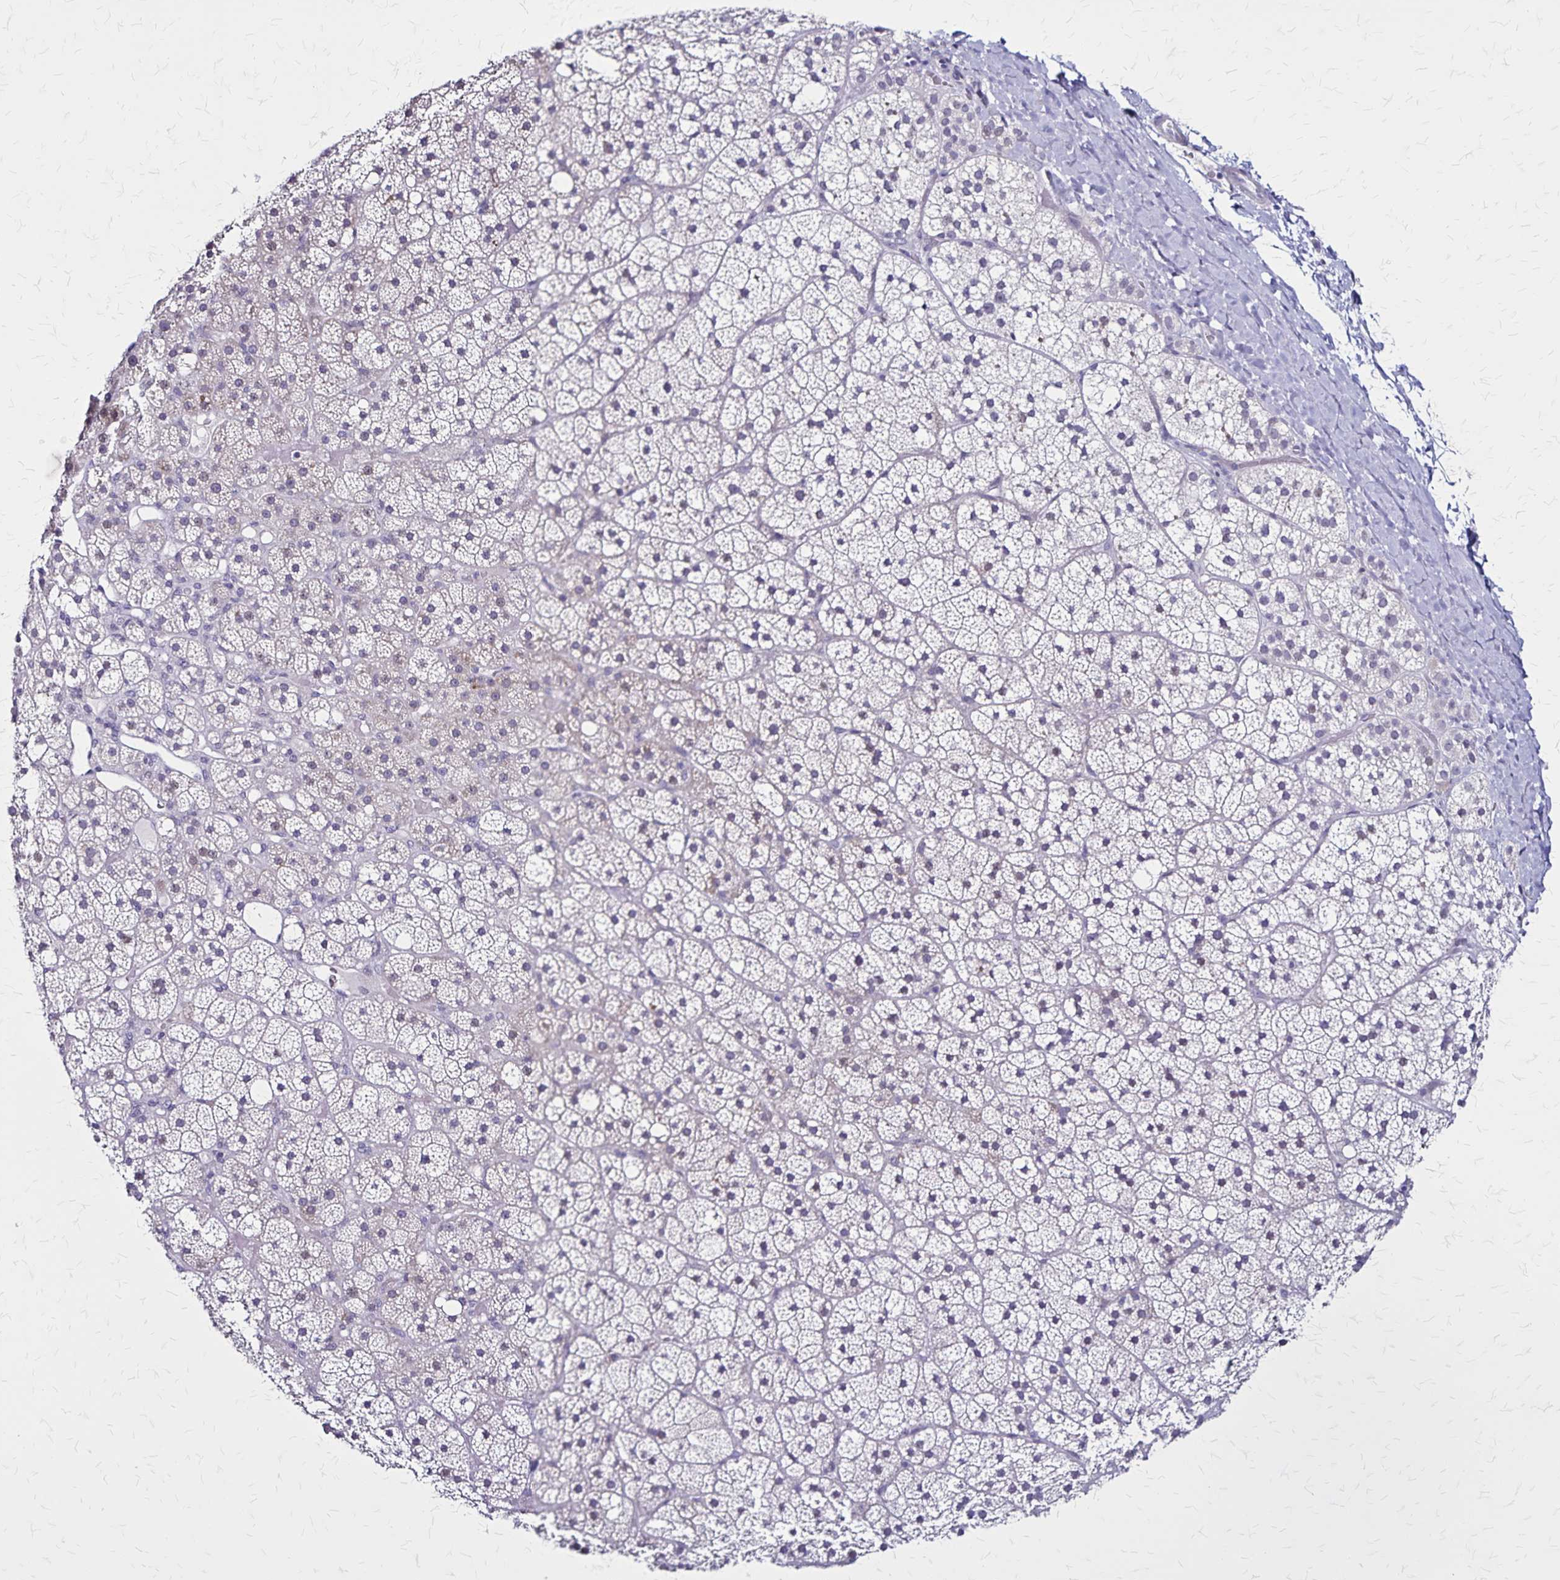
{"staining": {"intensity": "weak", "quantity": "<25%", "location": "cytoplasmic/membranous"}, "tissue": "adrenal gland", "cell_type": "Glandular cells", "image_type": "normal", "snomed": [{"axis": "morphology", "description": "Normal tissue, NOS"}, {"axis": "topography", "description": "Adrenal gland"}], "caption": "The image exhibits no significant positivity in glandular cells of adrenal gland. (Immunohistochemistry (ihc), brightfield microscopy, high magnification).", "gene": "PLXNA4", "patient": {"sex": "male", "age": 53}}